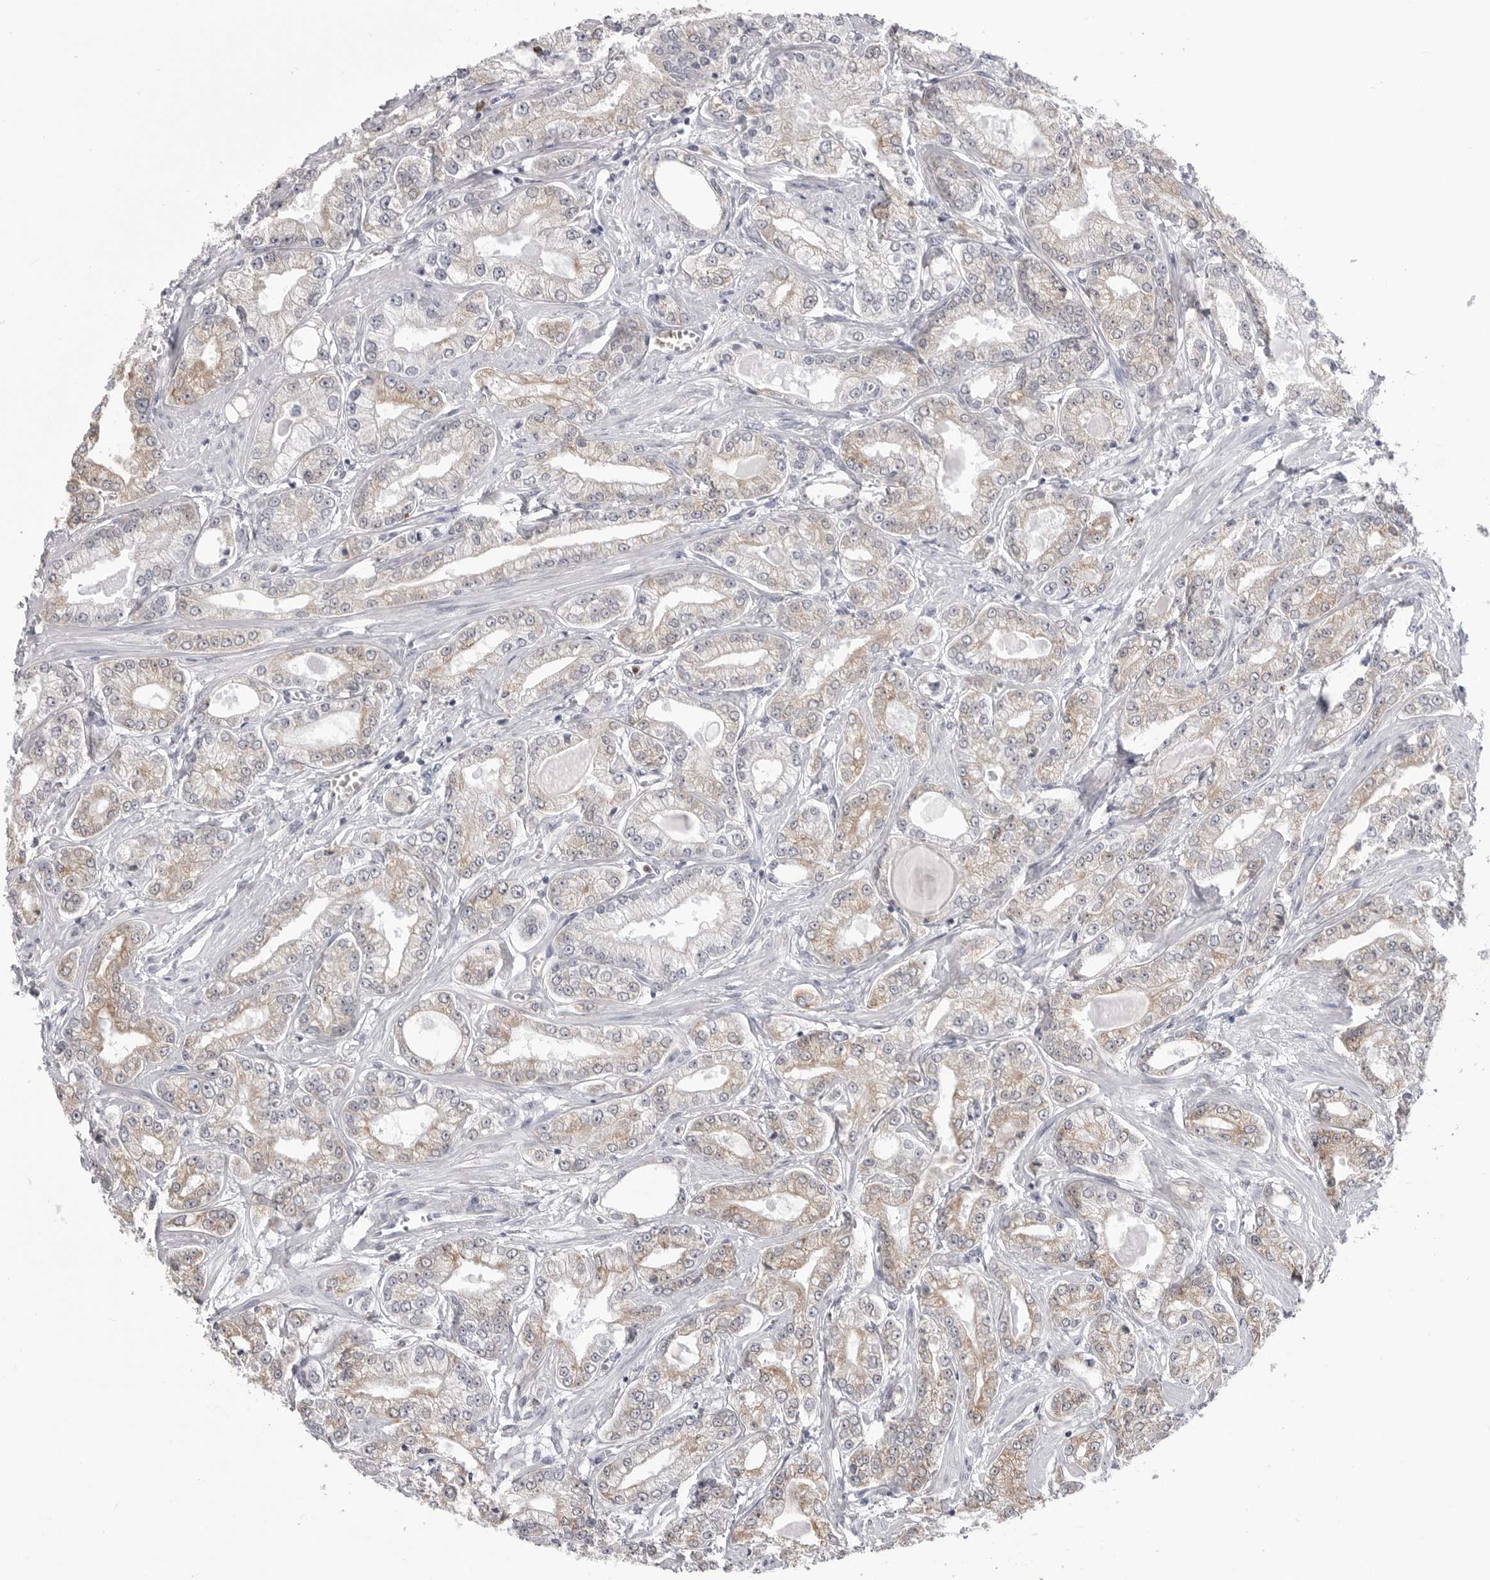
{"staining": {"intensity": "weak", "quantity": "<25%", "location": "cytoplasmic/membranous"}, "tissue": "prostate cancer", "cell_type": "Tumor cells", "image_type": "cancer", "snomed": [{"axis": "morphology", "description": "Adenocarcinoma, Low grade"}, {"axis": "topography", "description": "Prostate"}], "caption": "Tumor cells are negative for protein expression in human prostate cancer (low-grade adenocarcinoma).", "gene": "STAP2", "patient": {"sex": "male", "age": 62}}